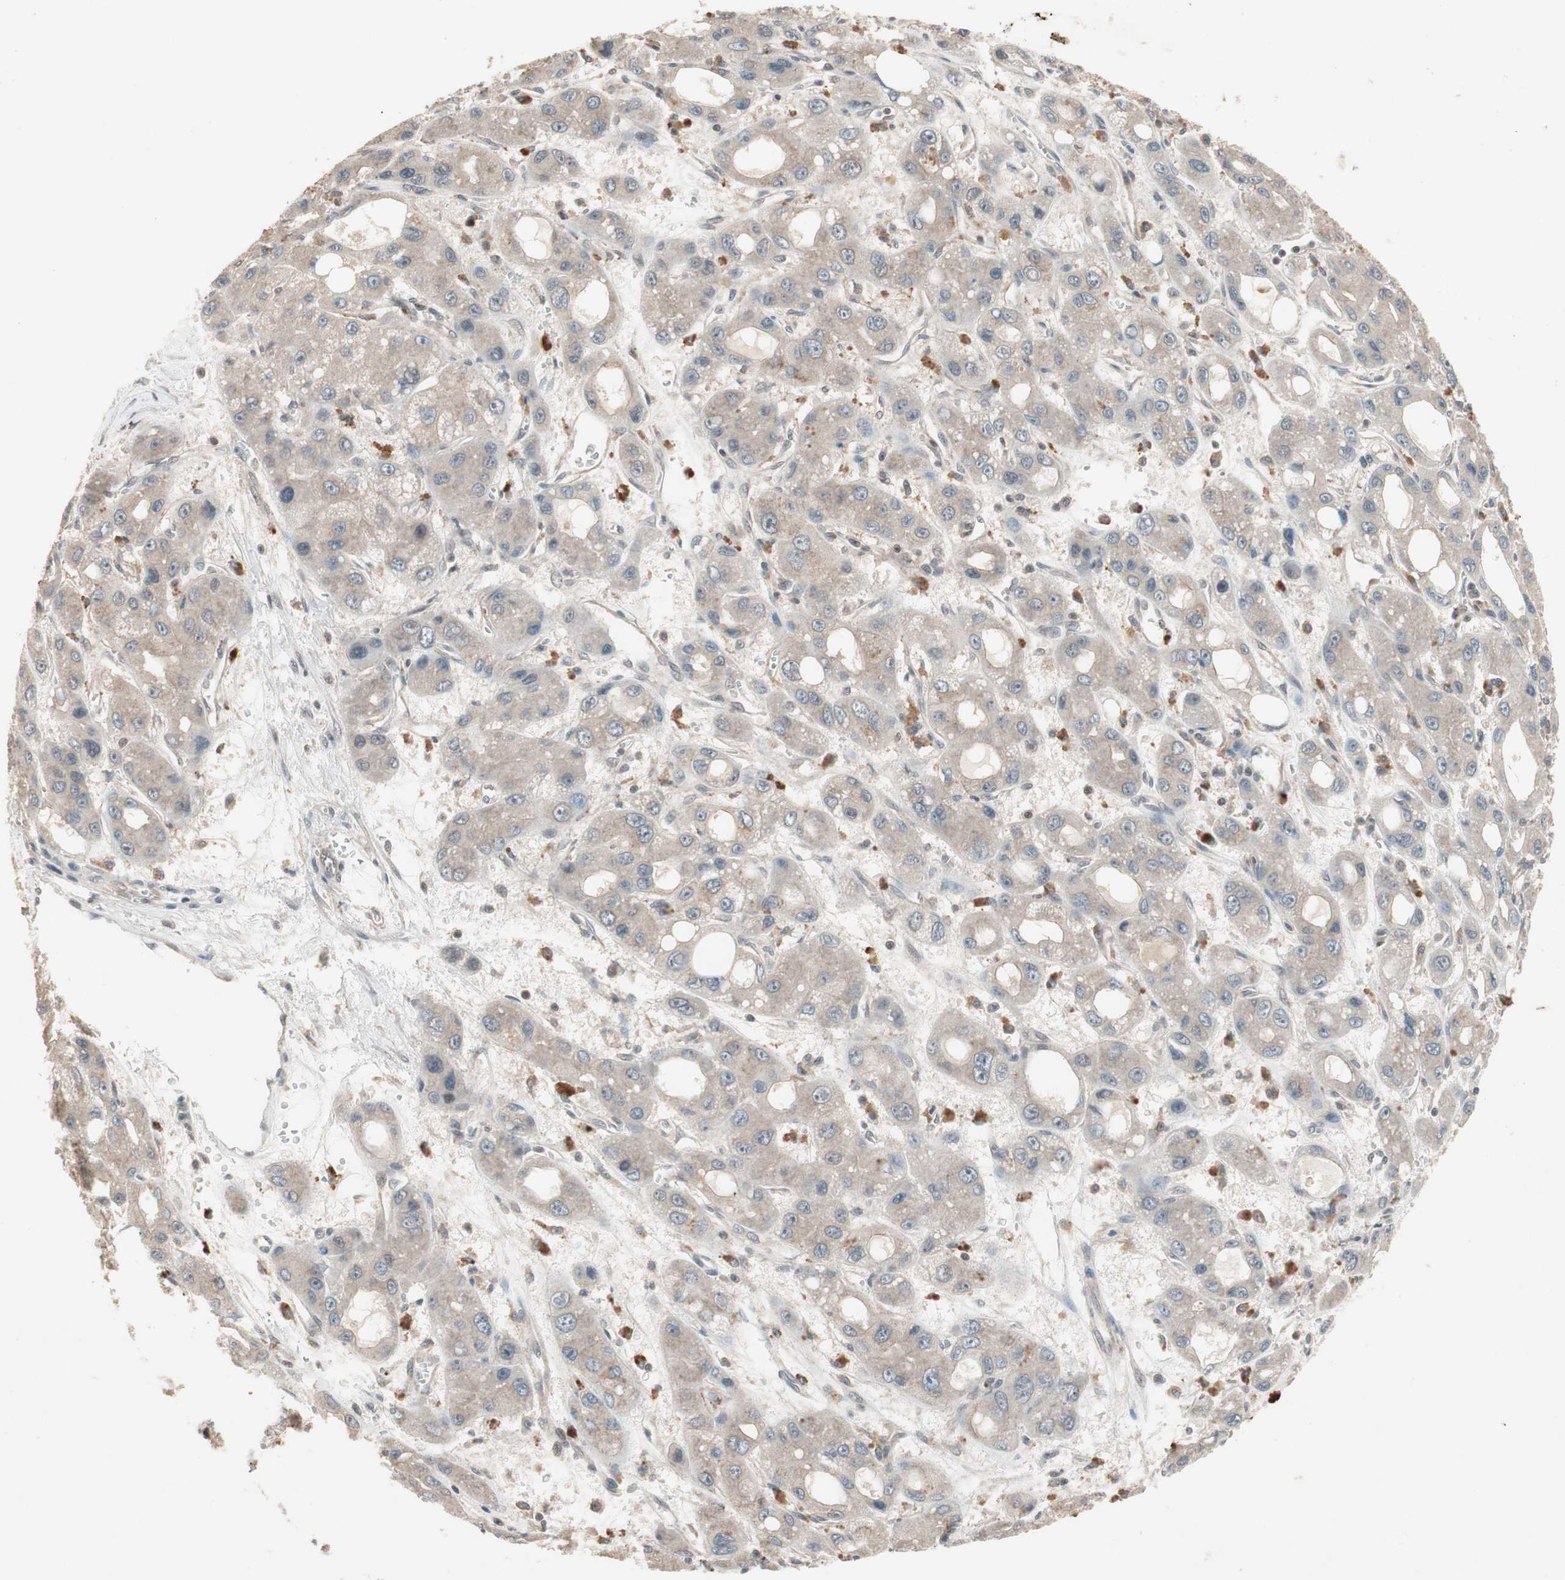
{"staining": {"intensity": "weak", "quantity": ">75%", "location": "cytoplasmic/membranous"}, "tissue": "liver cancer", "cell_type": "Tumor cells", "image_type": "cancer", "snomed": [{"axis": "morphology", "description": "Carcinoma, Hepatocellular, NOS"}, {"axis": "topography", "description": "Liver"}], "caption": "Hepatocellular carcinoma (liver) stained with a brown dye exhibits weak cytoplasmic/membranous positive positivity in approximately >75% of tumor cells.", "gene": "GART", "patient": {"sex": "male", "age": 55}}